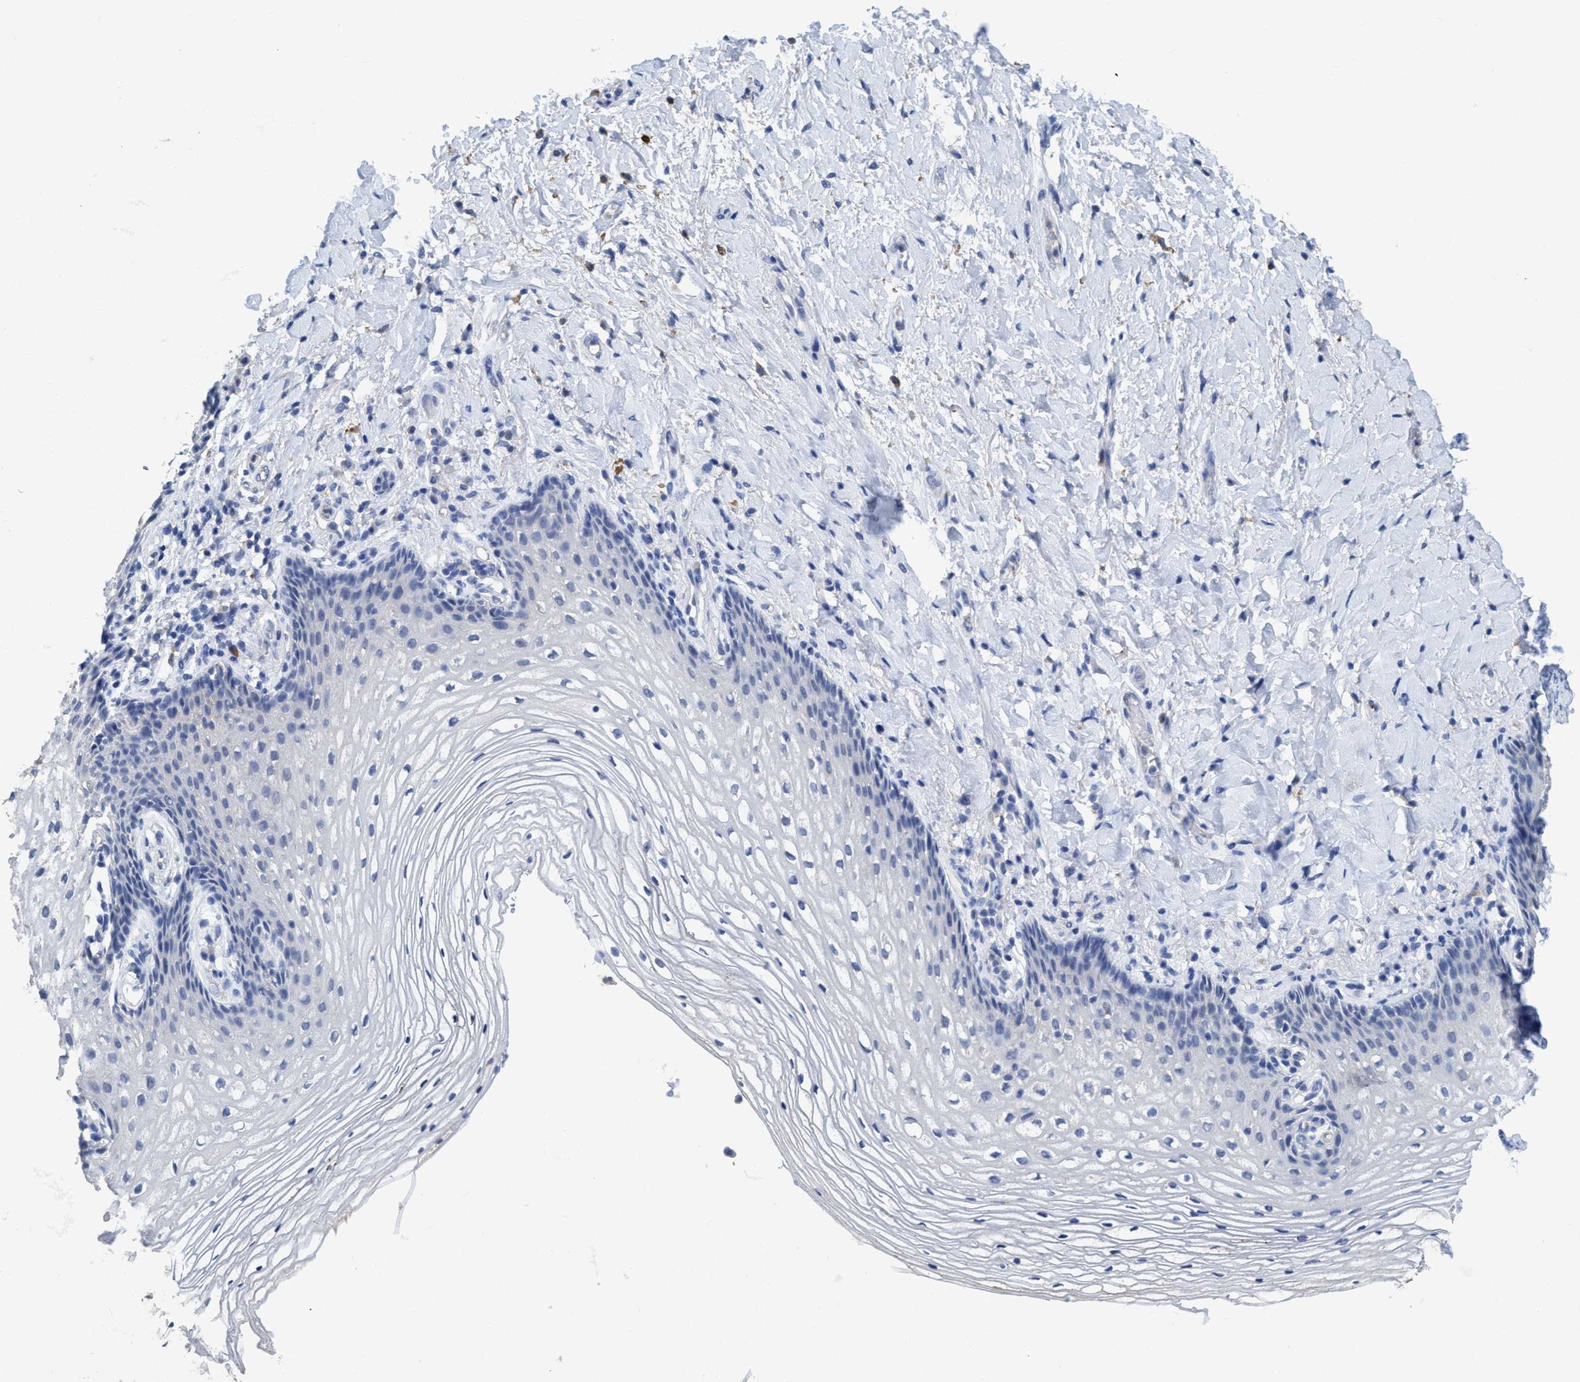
{"staining": {"intensity": "negative", "quantity": "none", "location": "none"}, "tissue": "vagina", "cell_type": "Squamous epithelial cells", "image_type": "normal", "snomed": [{"axis": "morphology", "description": "Normal tissue, NOS"}, {"axis": "topography", "description": "Vagina"}], "caption": "Immunohistochemistry (IHC) micrograph of normal vagina stained for a protein (brown), which displays no staining in squamous epithelial cells. (IHC, brightfield microscopy, high magnification).", "gene": "DNAI1", "patient": {"sex": "female", "age": 60}}